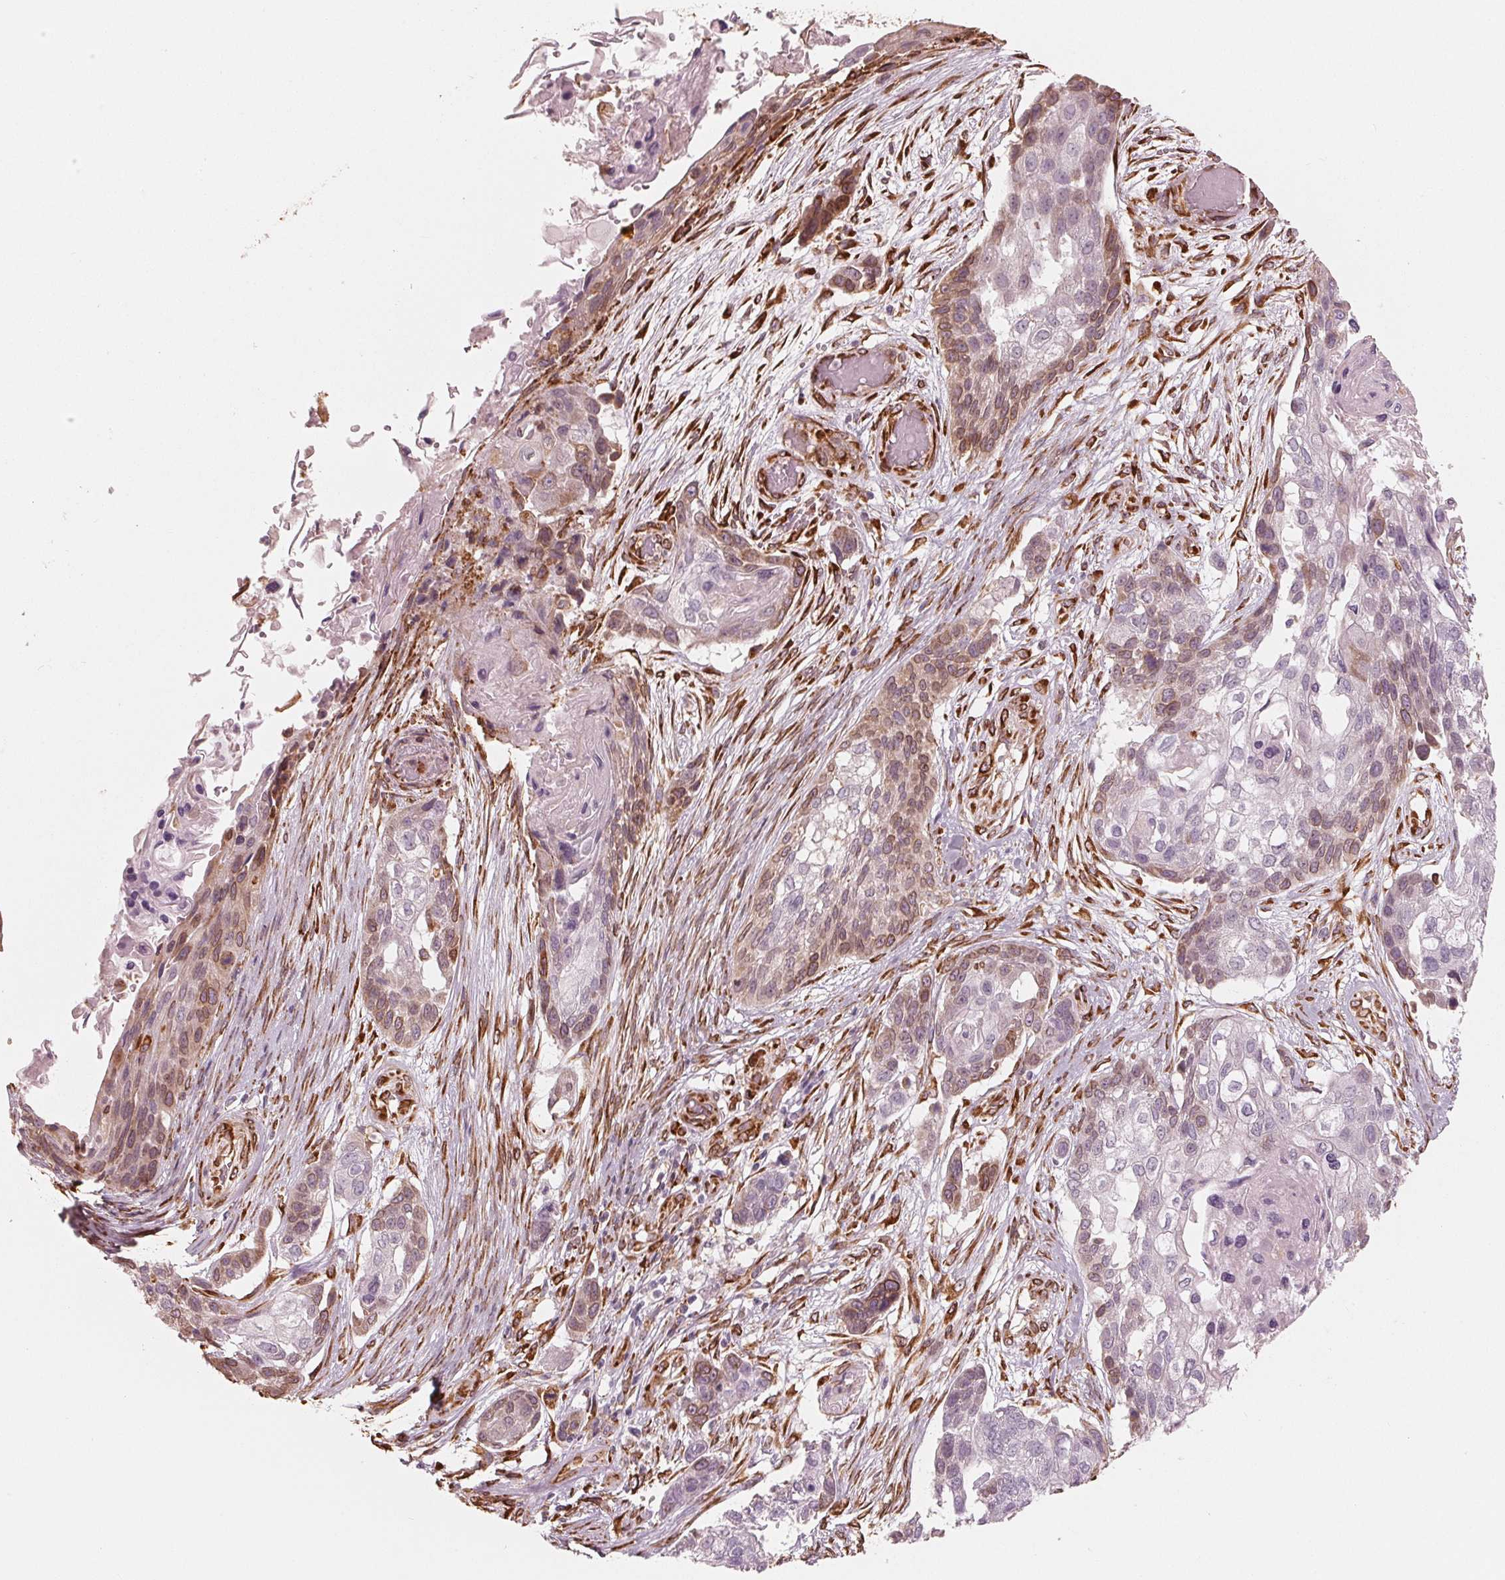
{"staining": {"intensity": "moderate", "quantity": "<25%", "location": "cytoplasmic/membranous"}, "tissue": "lung cancer", "cell_type": "Tumor cells", "image_type": "cancer", "snomed": [{"axis": "morphology", "description": "Squamous cell carcinoma, NOS"}, {"axis": "topography", "description": "Lung"}], "caption": "About <25% of tumor cells in lung cancer (squamous cell carcinoma) display moderate cytoplasmic/membranous protein staining as visualized by brown immunohistochemical staining.", "gene": "IKBIP", "patient": {"sex": "male", "age": 69}}